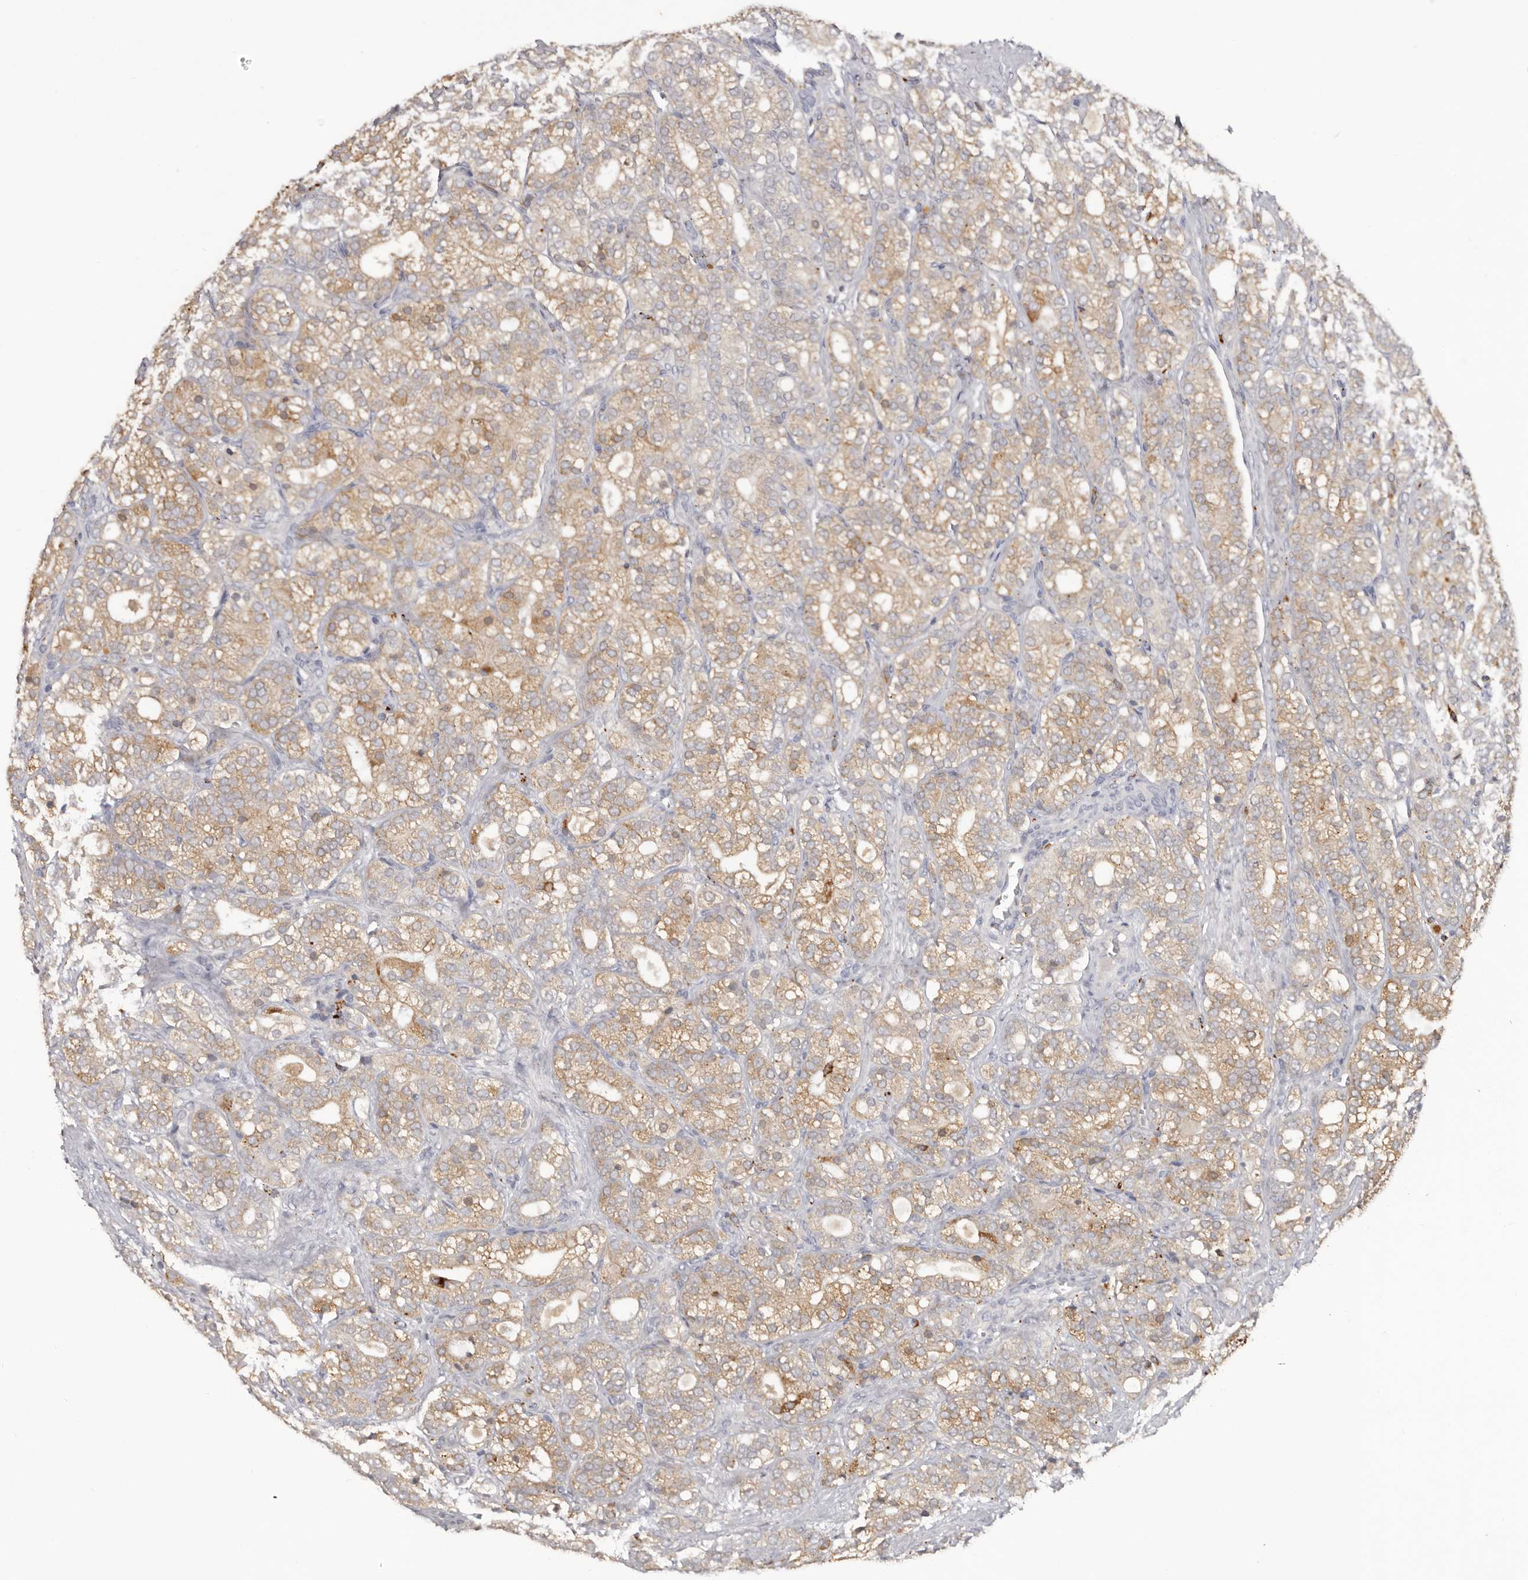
{"staining": {"intensity": "weak", "quantity": ">75%", "location": "cytoplasmic/membranous"}, "tissue": "prostate cancer", "cell_type": "Tumor cells", "image_type": "cancer", "snomed": [{"axis": "morphology", "description": "Adenocarcinoma, High grade"}, {"axis": "topography", "description": "Prostate"}], "caption": "Immunohistochemical staining of high-grade adenocarcinoma (prostate) reveals weak cytoplasmic/membranous protein staining in approximately >75% of tumor cells.", "gene": "DAP", "patient": {"sex": "male", "age": 57}}